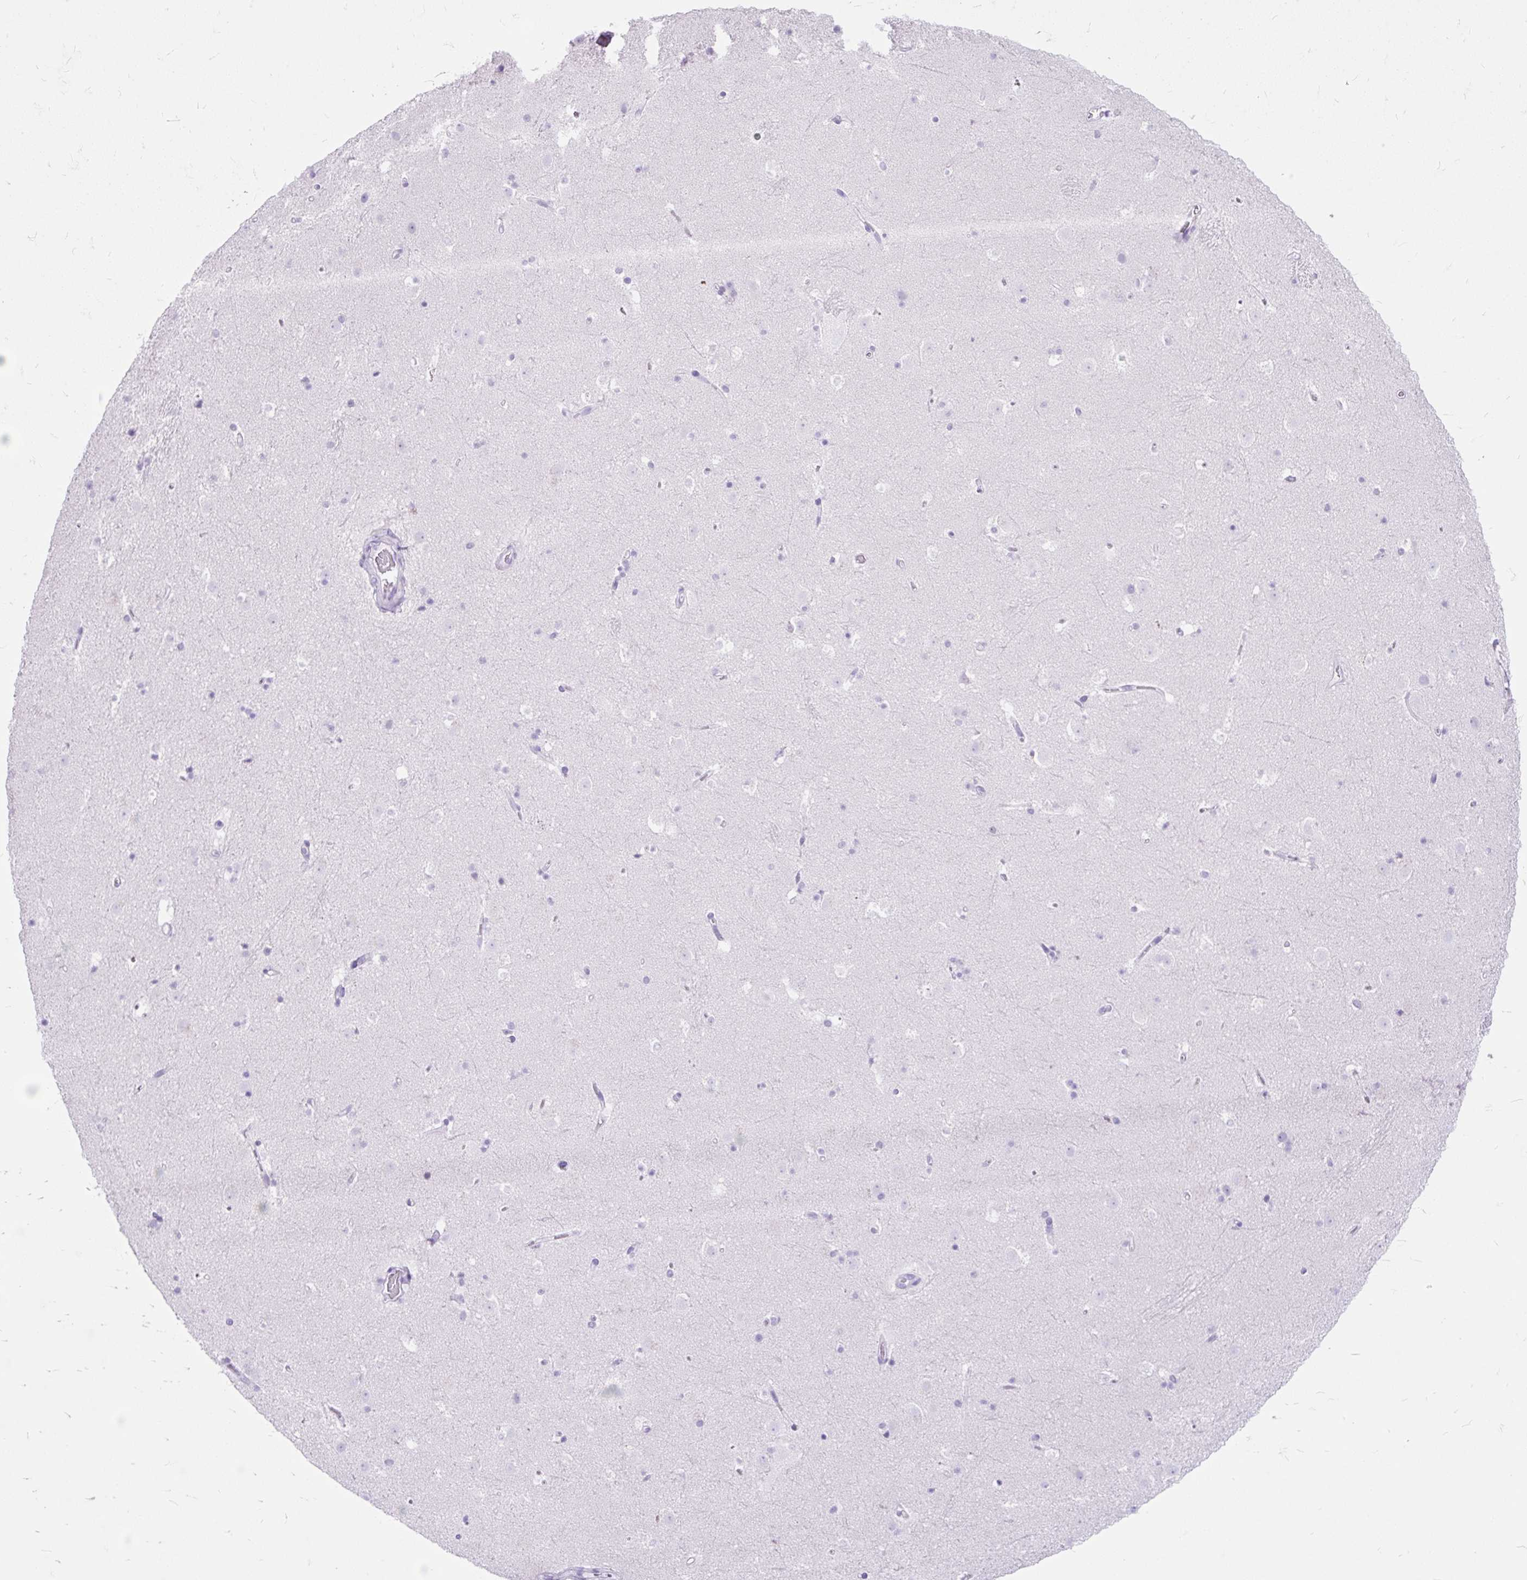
{"staining": {"intensity": "negative", "quantity": "none", "location": "none"}, "tissue": "caudate", "cell_type": "Glial cells", "image_type": "normal", "snomed": [{"axis": "morphology", "description": "Normal tissue, NOS"}, {"axis": "topography", "description": "Lateral ventricle wall"}], "caption": "This is an IHC histopathology image of normal caudate. There is no staining in glial cells.", "gene": "SCGB1A1", "patient": {"sex": "male", "age": 37}}